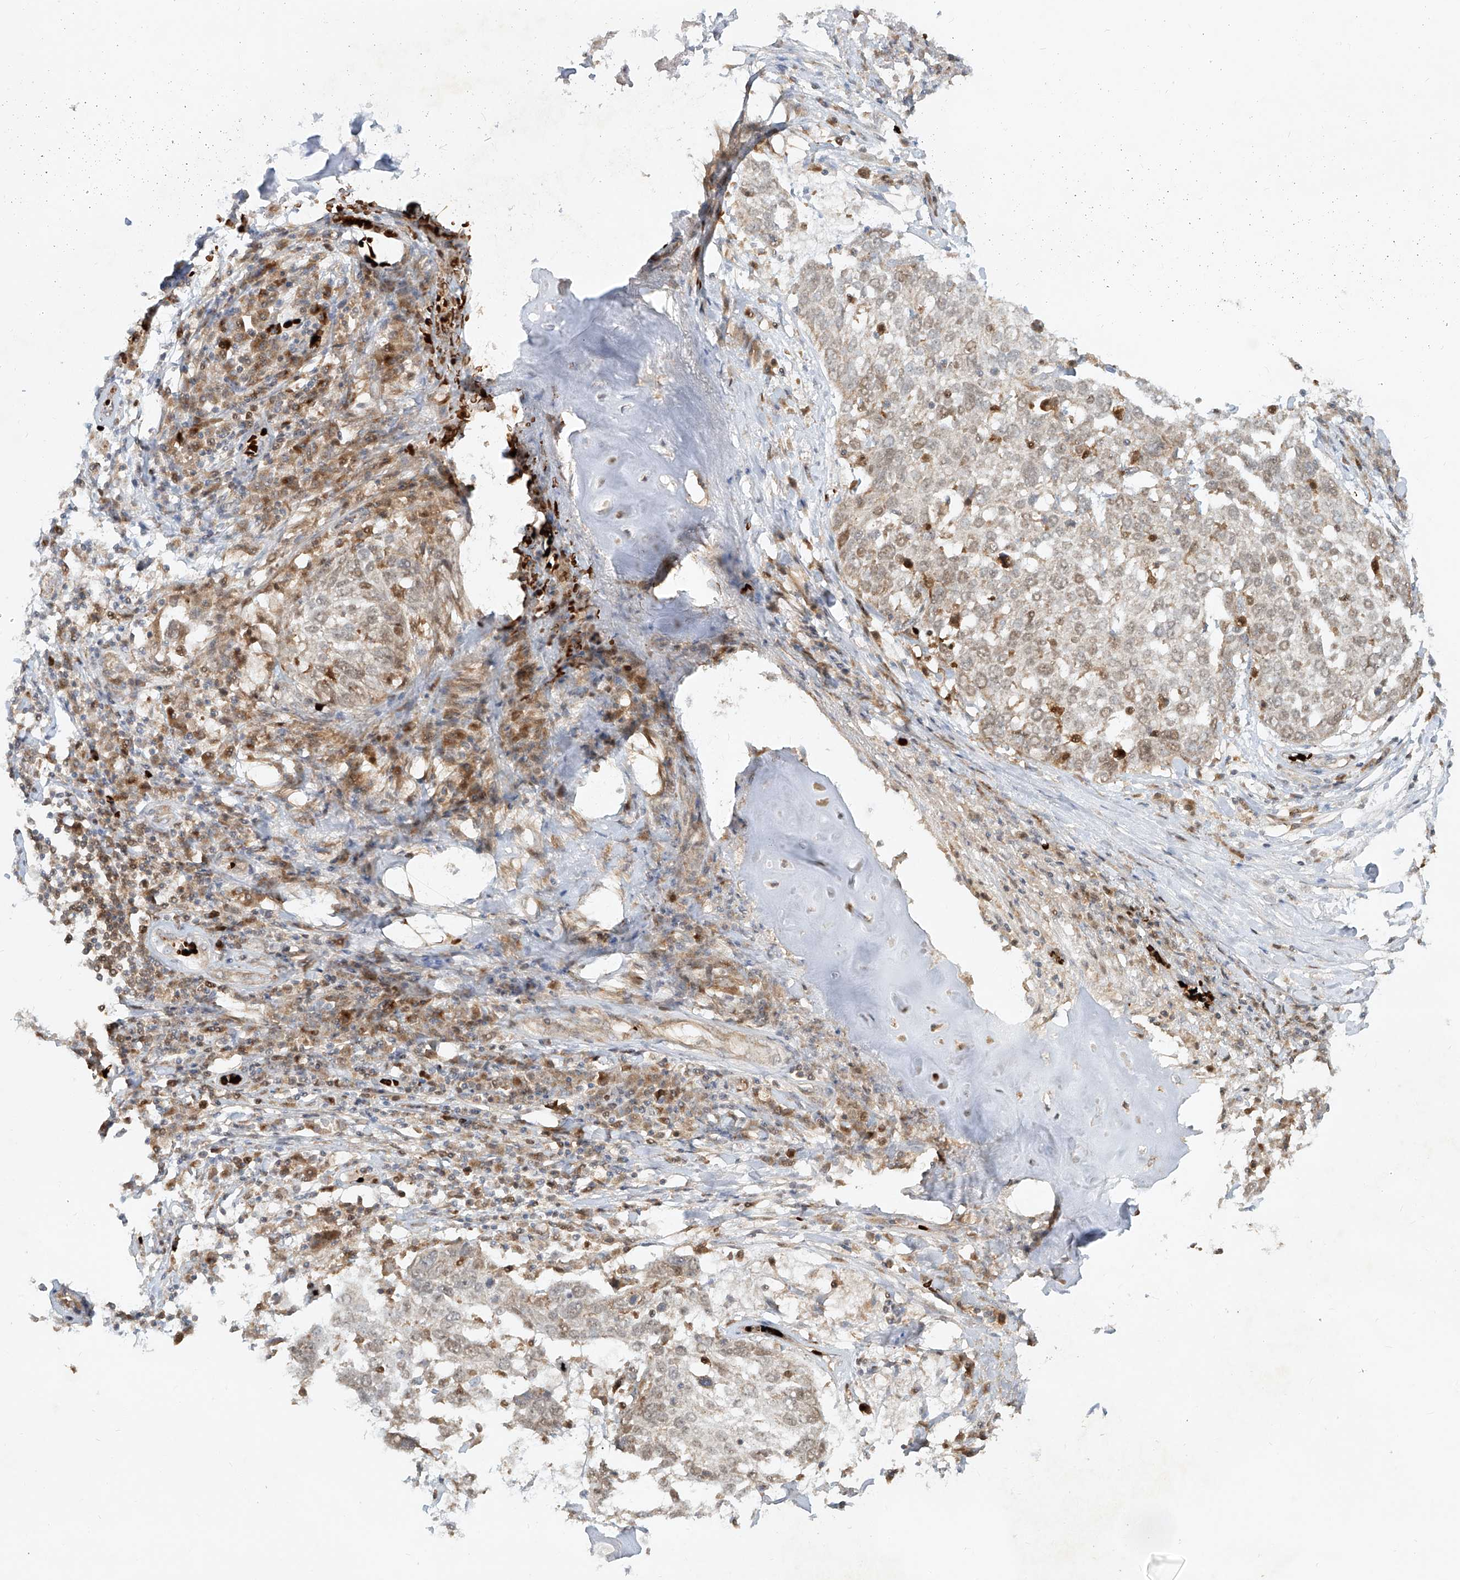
{"staining": {"intensity": "weak", "quantity": "<25%", "location": "nuclear"}, "tissue": "lung cancer", "cell_type": "Tumor cells", "image_type": "cancer", "snomed": [{"axis": "morphology", "description": "Squamous cell carcinoma, NOS"}, {"axis": "topography", "description": "Lung"}], "caption": "A high-resolution photomicrograph shows immunohistochemistry staining of lung cancer, which reveals no significant expression in tumor cells.", "gene": "FGD2", "patient": {"sex": "male", "age": 65}}